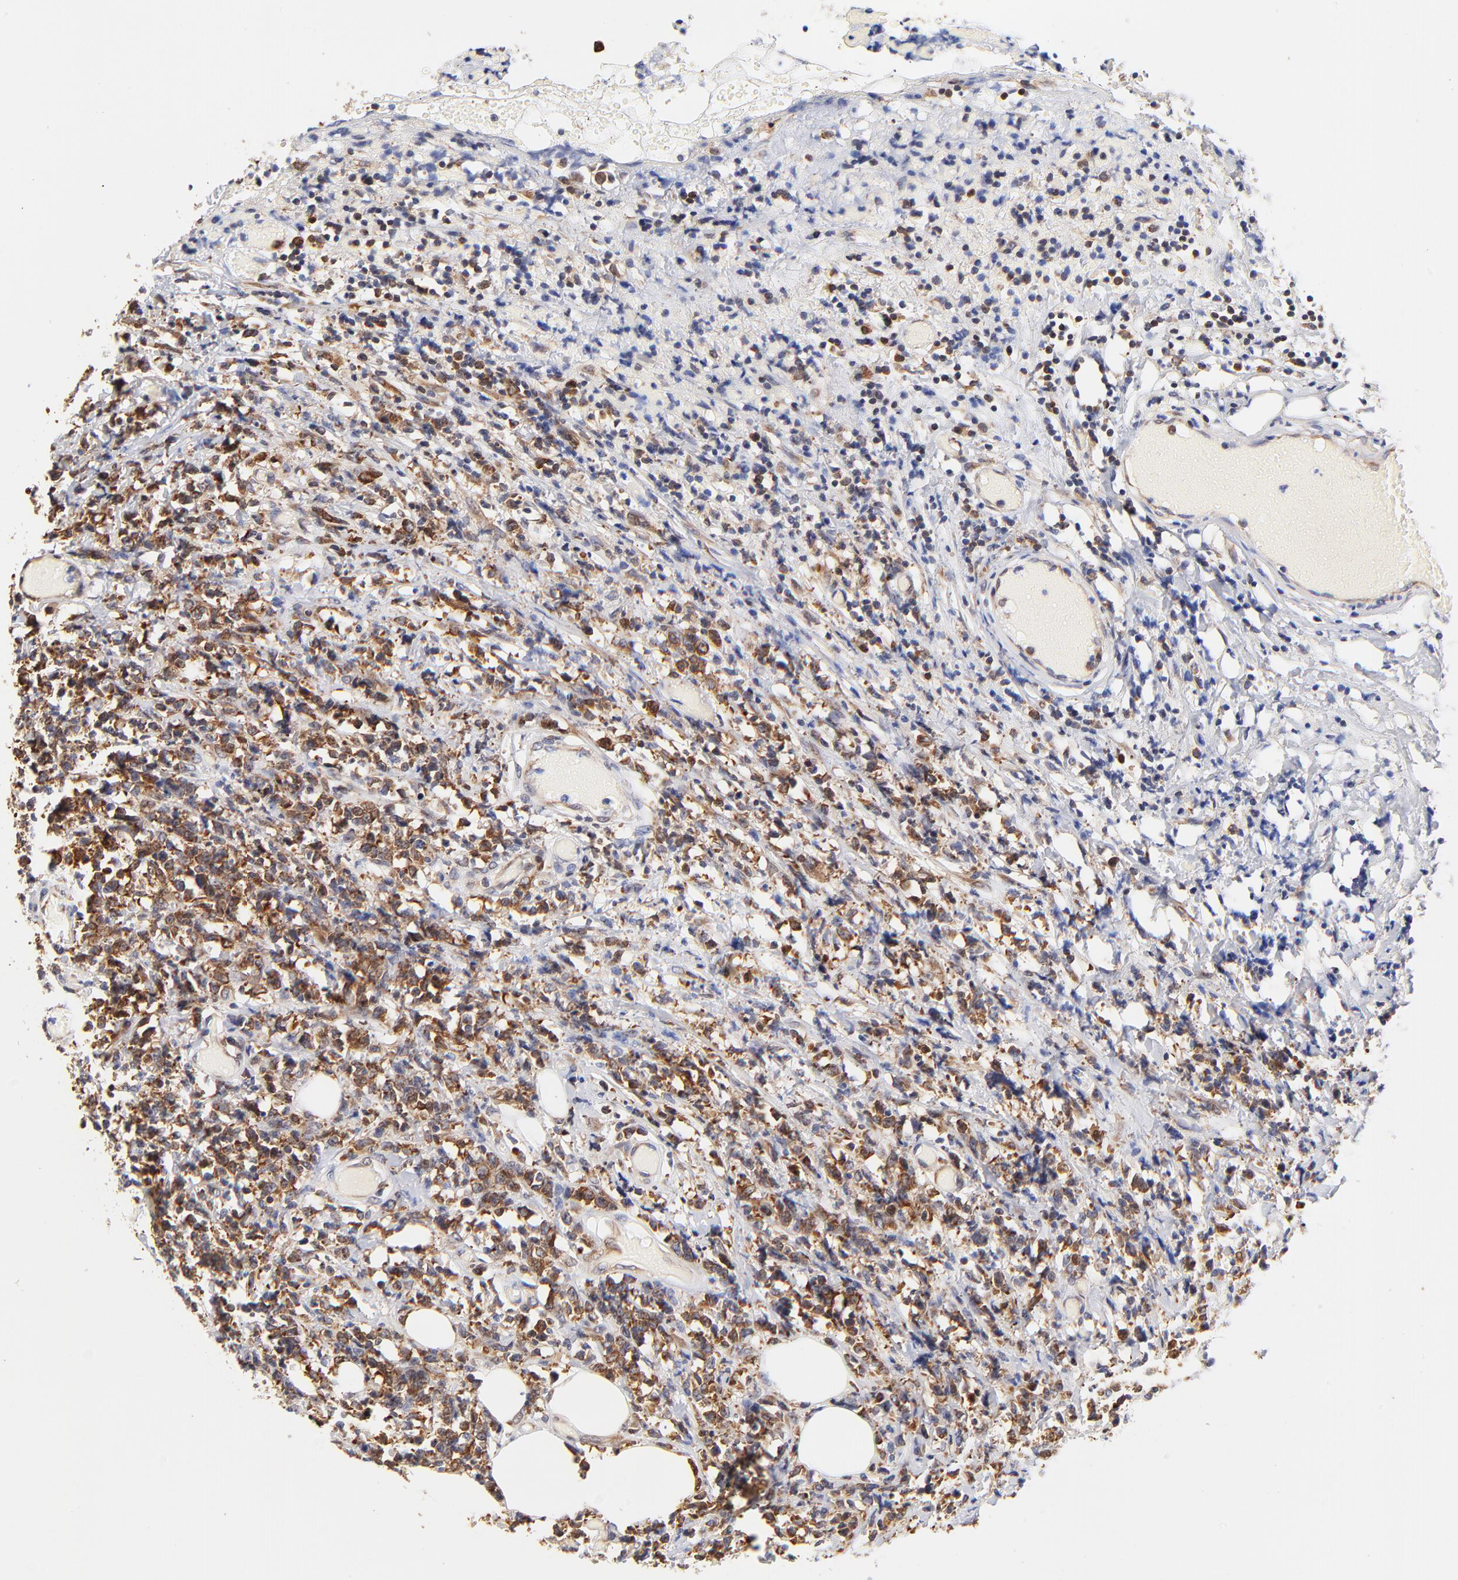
{"staining": {"intensity": "strong", "quantity": "25%-75%", "location": "cytoplasmic/membranous"}, "tissue": "lymphoma", "cell_type": "Tumor cells", "image_type": "cancer", "snomed": [{"axis": "morphology", "description": "Malignant lymphoma, non-Hodgkin's type, High grade"}, {"axis": "topography", "description": "Colon"}], "caption": "Strong cytoplasmic/membranous staining is present in approximately 25%-75% of tumor cells in lymphoma.", "gene": "RPL27", "patient": {"sex": "male", "age": 82}}